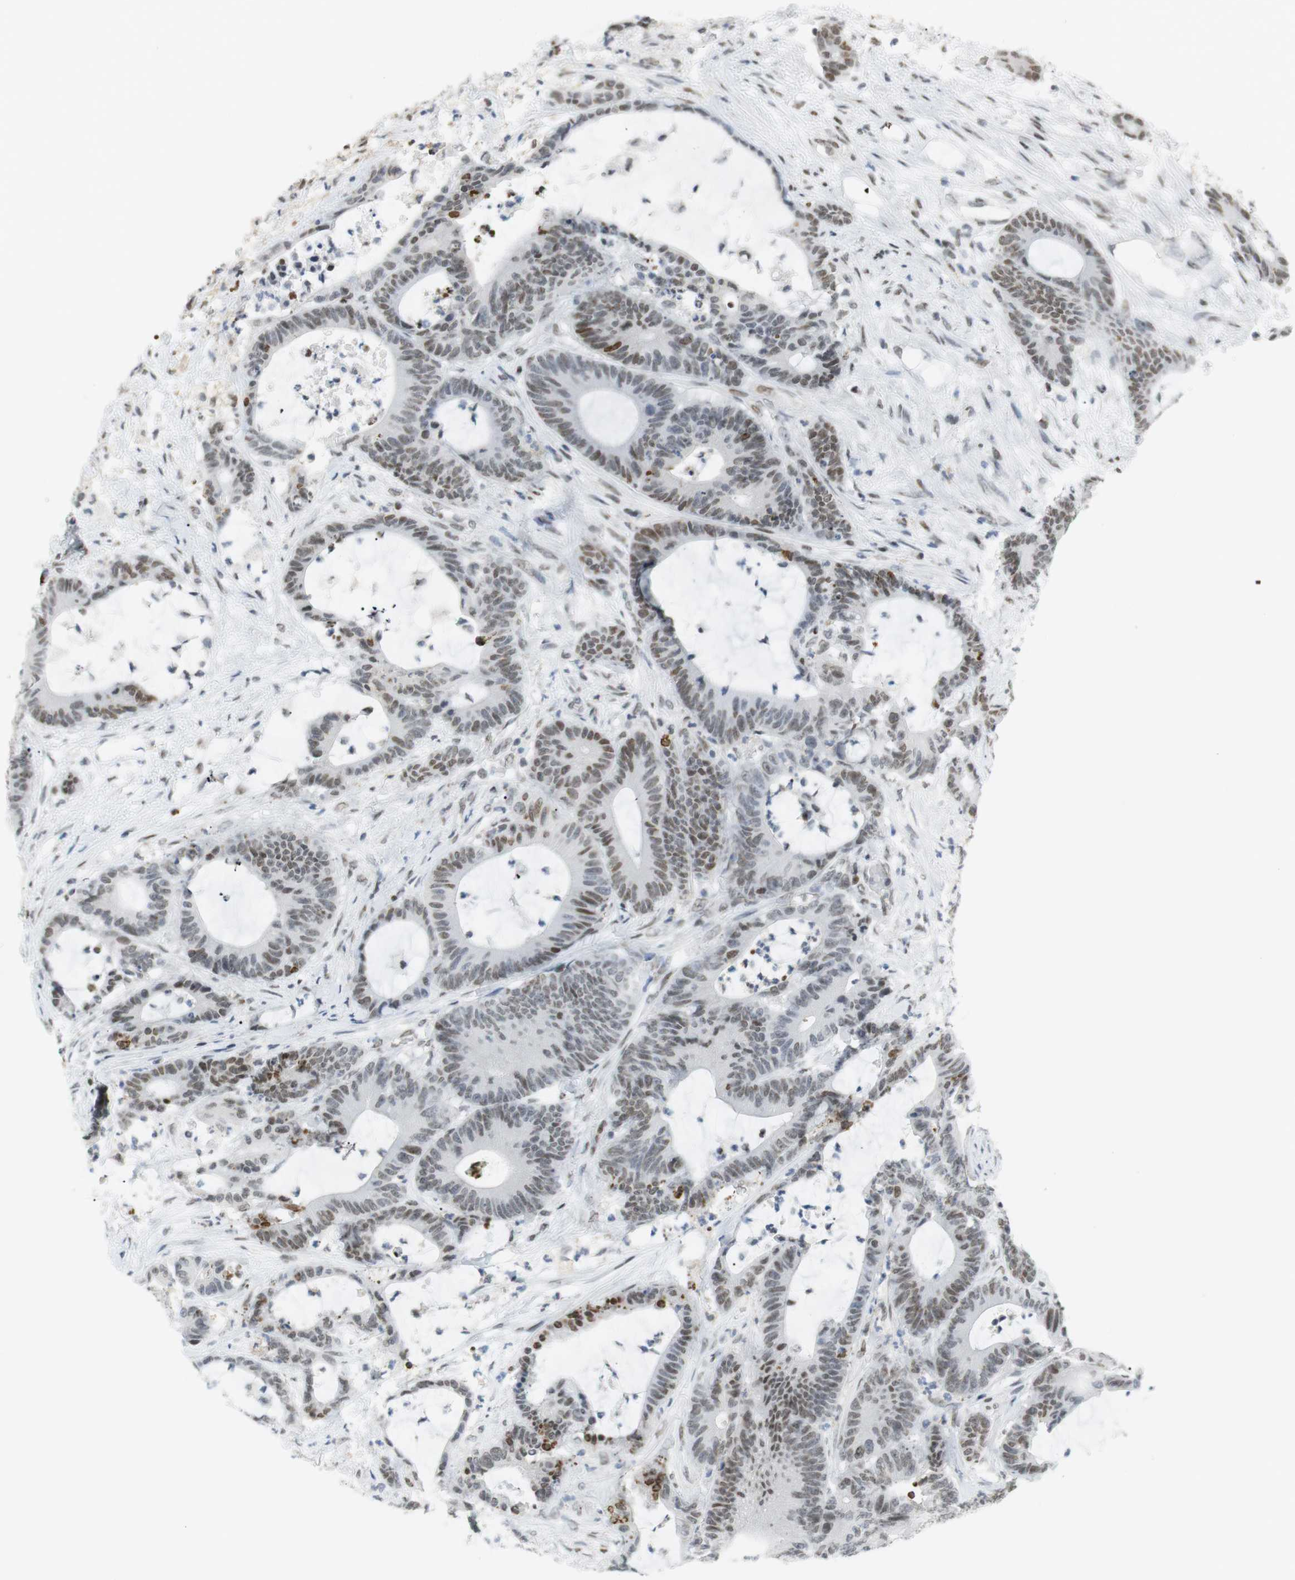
{"staining": {"intensity": "moderate", "quantity": "<25%", "location": "nuclear"}, "tissue": "colorectal cancer", "cell_type": "Tumor cells", "image_type": "cancer", "snomed": [{"axis": "morphology", "description": "Adenocarcinoma, NOS"}, {"axis": "topography", "description": "Colon"}], "caption": "Tumor cells reveal low levels of moderate nuclear positivity in approximately <25% of cells in colorectal cancer (adenocarcinoma).", "gene": "BMI1", "patient": {"sex": "female", "age": 84}}